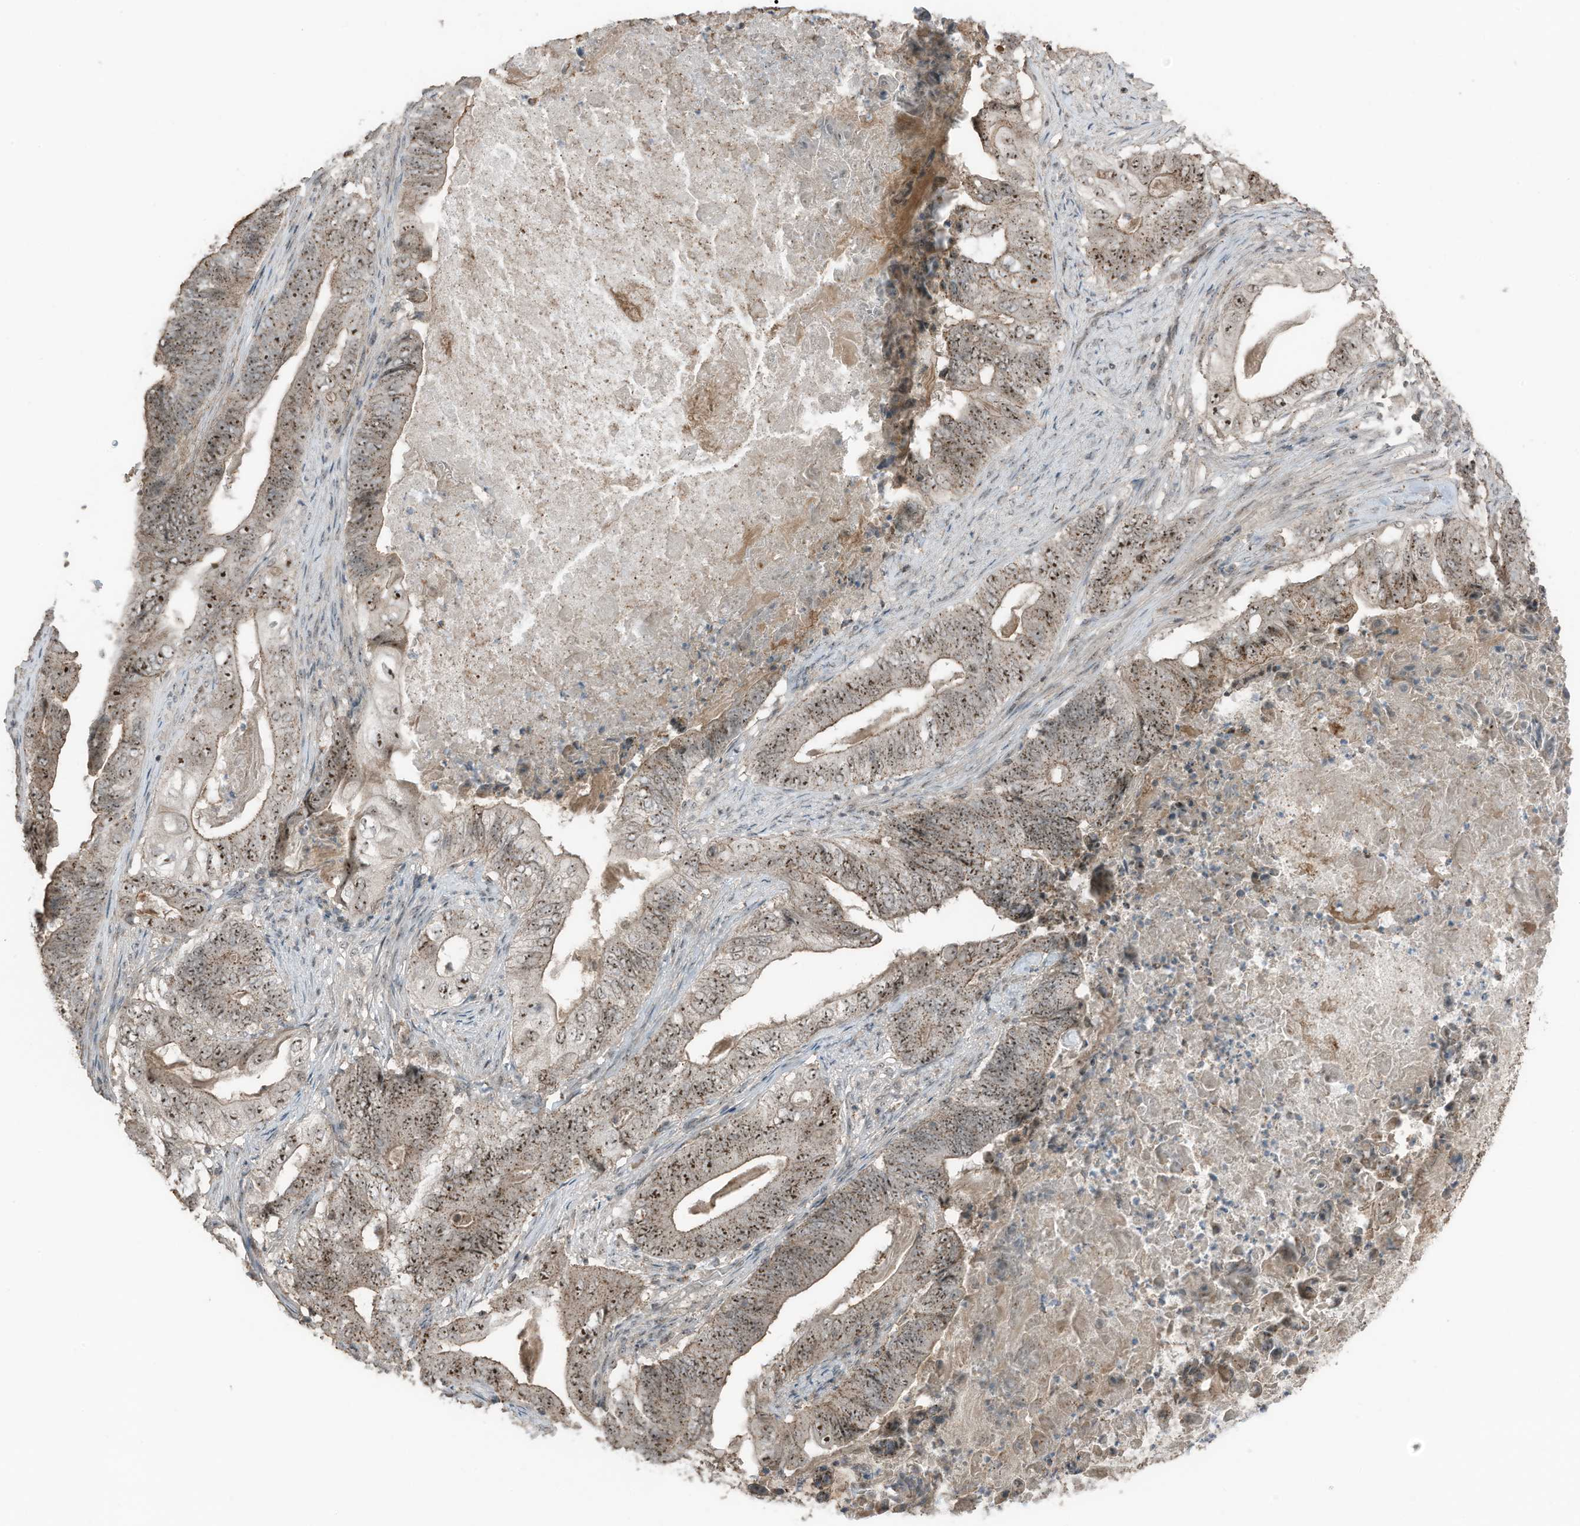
{"staining": {"intensity": "moderate", "quantity": ">75%", "location": "nuclear"}, "tissue": "stomach cancer", "cell_type": "Tumor cells", "image_type": "cancer", "snomed": [{"axis": "morphology", "description": "Adenocarcinoma, NOS"}, {"axis": "topography", "description": "Stomach"}], "caption": "Immunohistochemical staining of stomach cancer demonstrates medium levels of moderate nuclear positivity in about >75% of tumor cells.", "gene": "UTP3", "patient": {"sex": "female", "age": 73}}